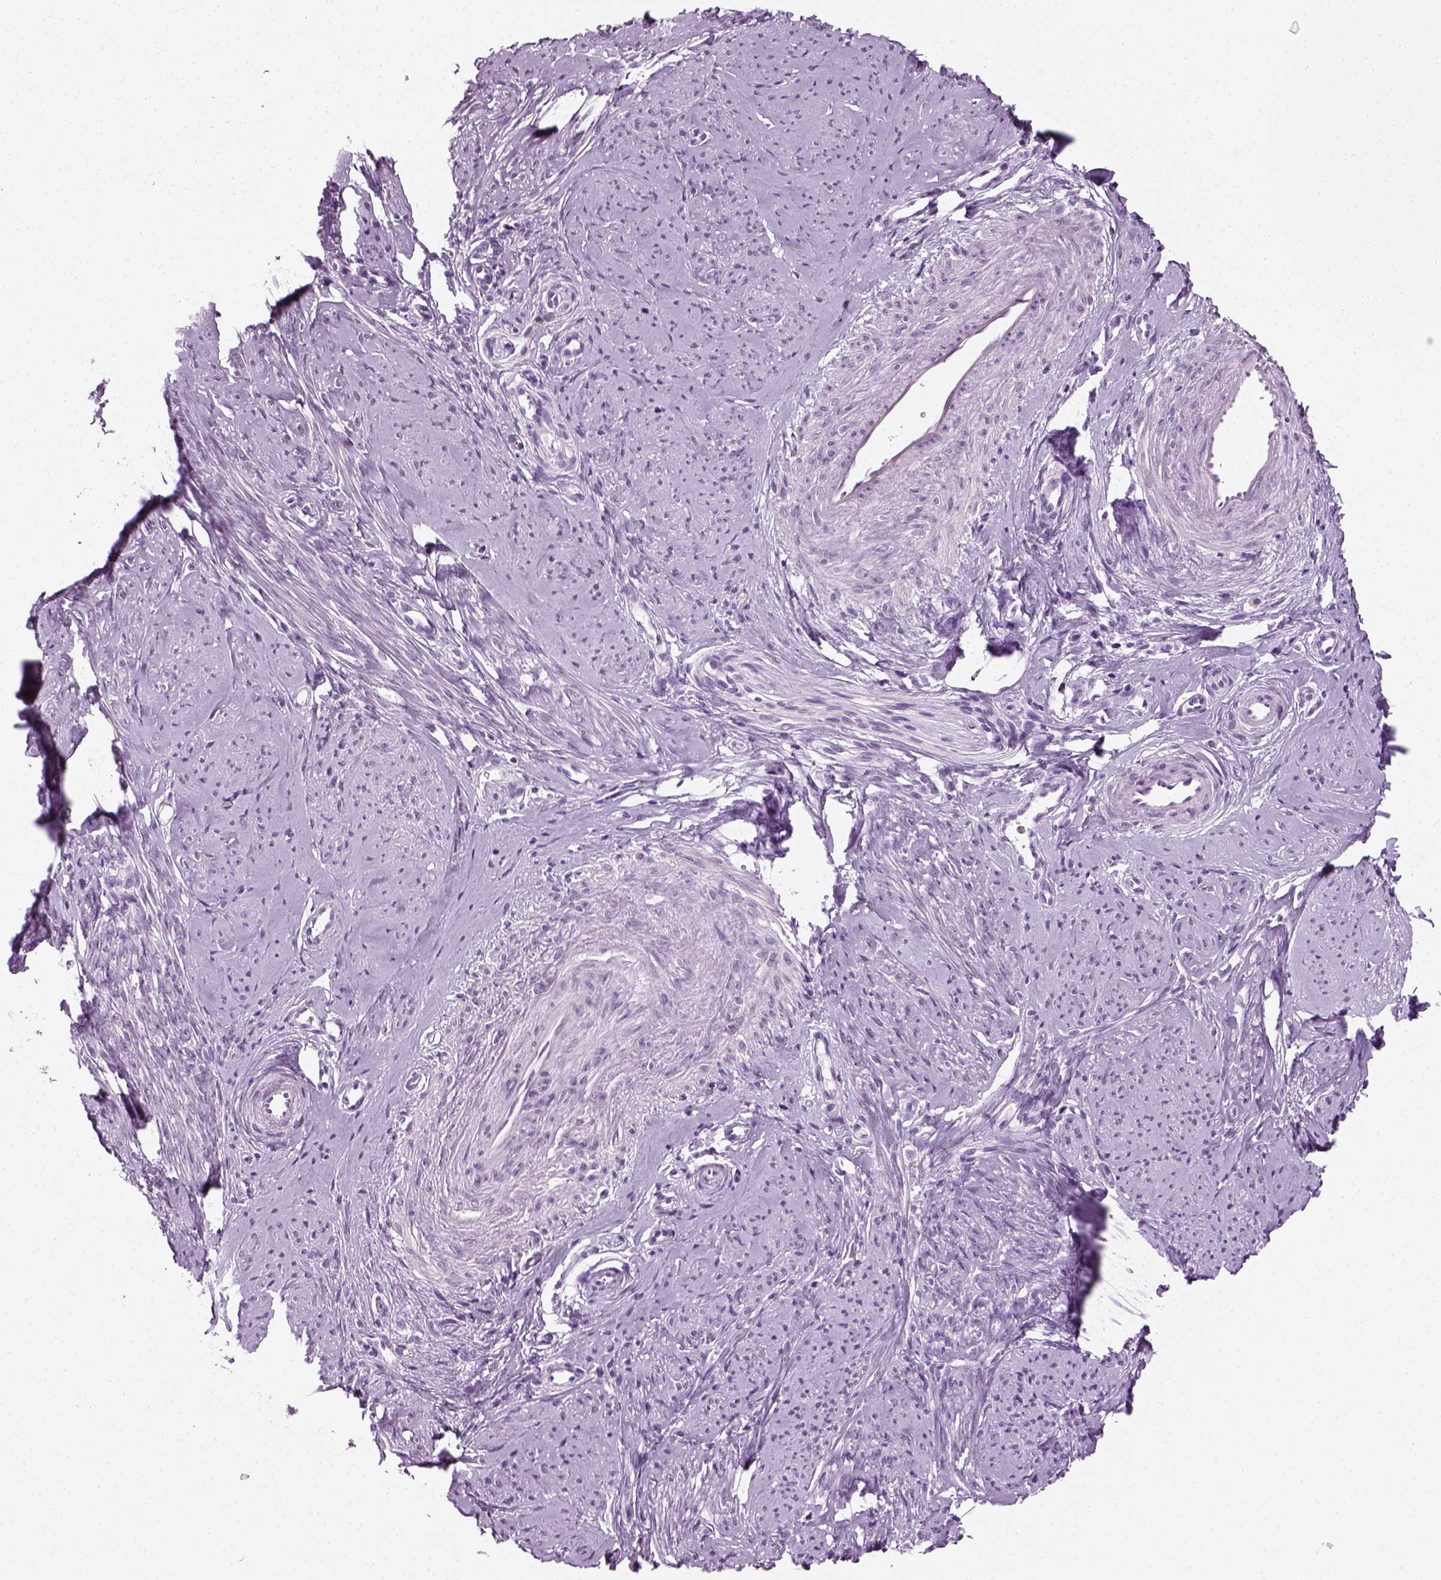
{"staining": {"intensity": "negative", "quantity": "none", "location": "none"}, "tissue": "smooth muscle", "cell_type": "Smooth muscle cells", "image_type": "normal", "snomed": [{"axis": "morphology", "description": "Normal tissue, NOS"}, {"axis": "topography", "description": "Smooth muscle"}], "caption": "Micrograph shows no protein staining in smooth muscle cells of unremarkable smooth muscle.", "gene": "SPATA31E1", "patient": {"sex": "female", "age": 48}}